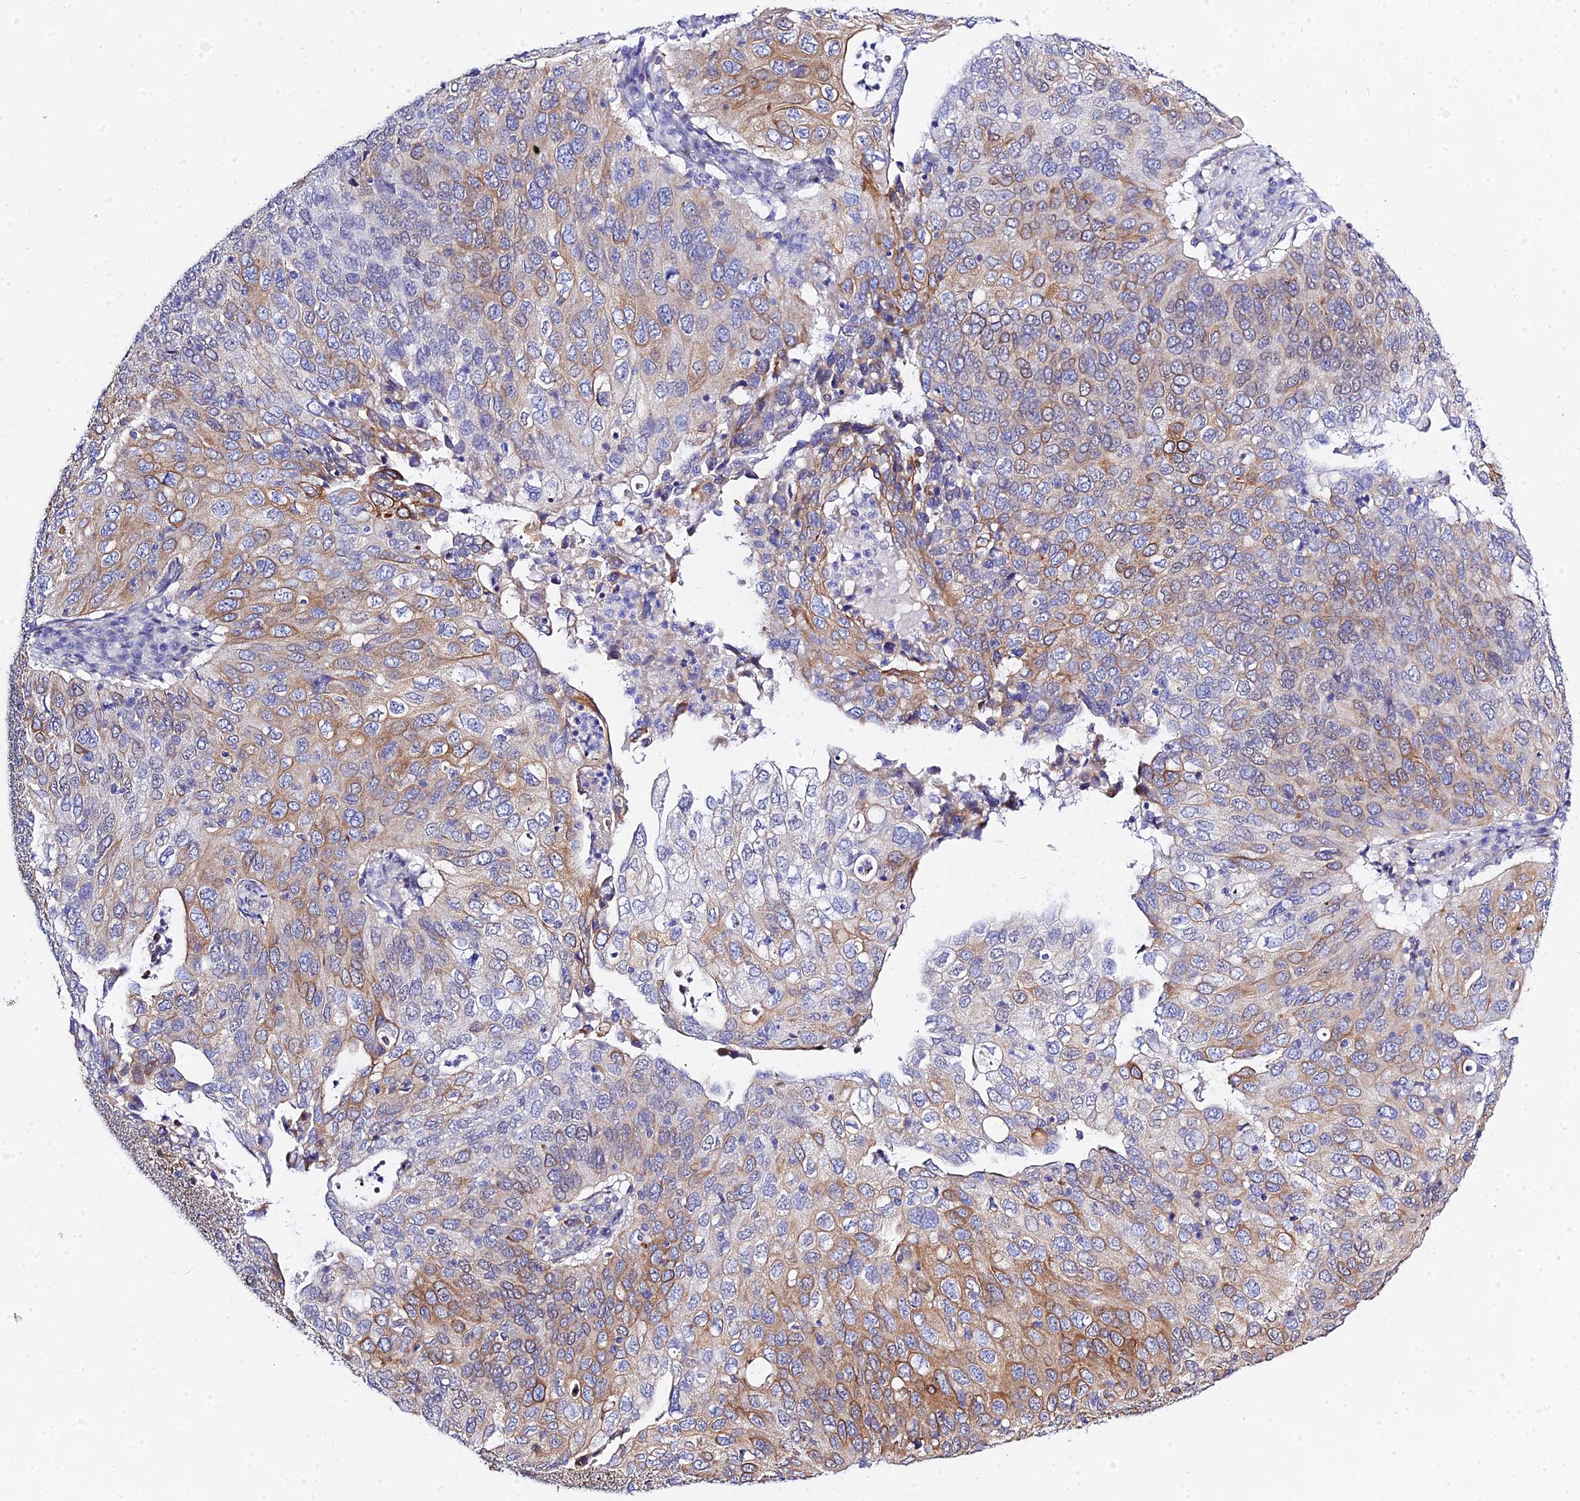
{"staining": {"intensity": "moderate", "quantity": "25%-75%", "location": "cytoplasmic/membranous"}, "tissue": "cervical cancer", "cell_type": "Tumor cells", "image_type": "cancer", "snomed": [{"axis": "morphology", "description": "Squamous cell carcinoma, NOS"}, {"axis": "topography", "description": "Cervix"}], "caption": "An IHC image of tumor tissue is shown. Protein staining in brown labels moderate cytoplasmic/membranous positivity in squamous cell carcinoma (cervical) within tumor cells.", "gene": "ZNF628", "patient": {"sex": "female", "age": 36}}